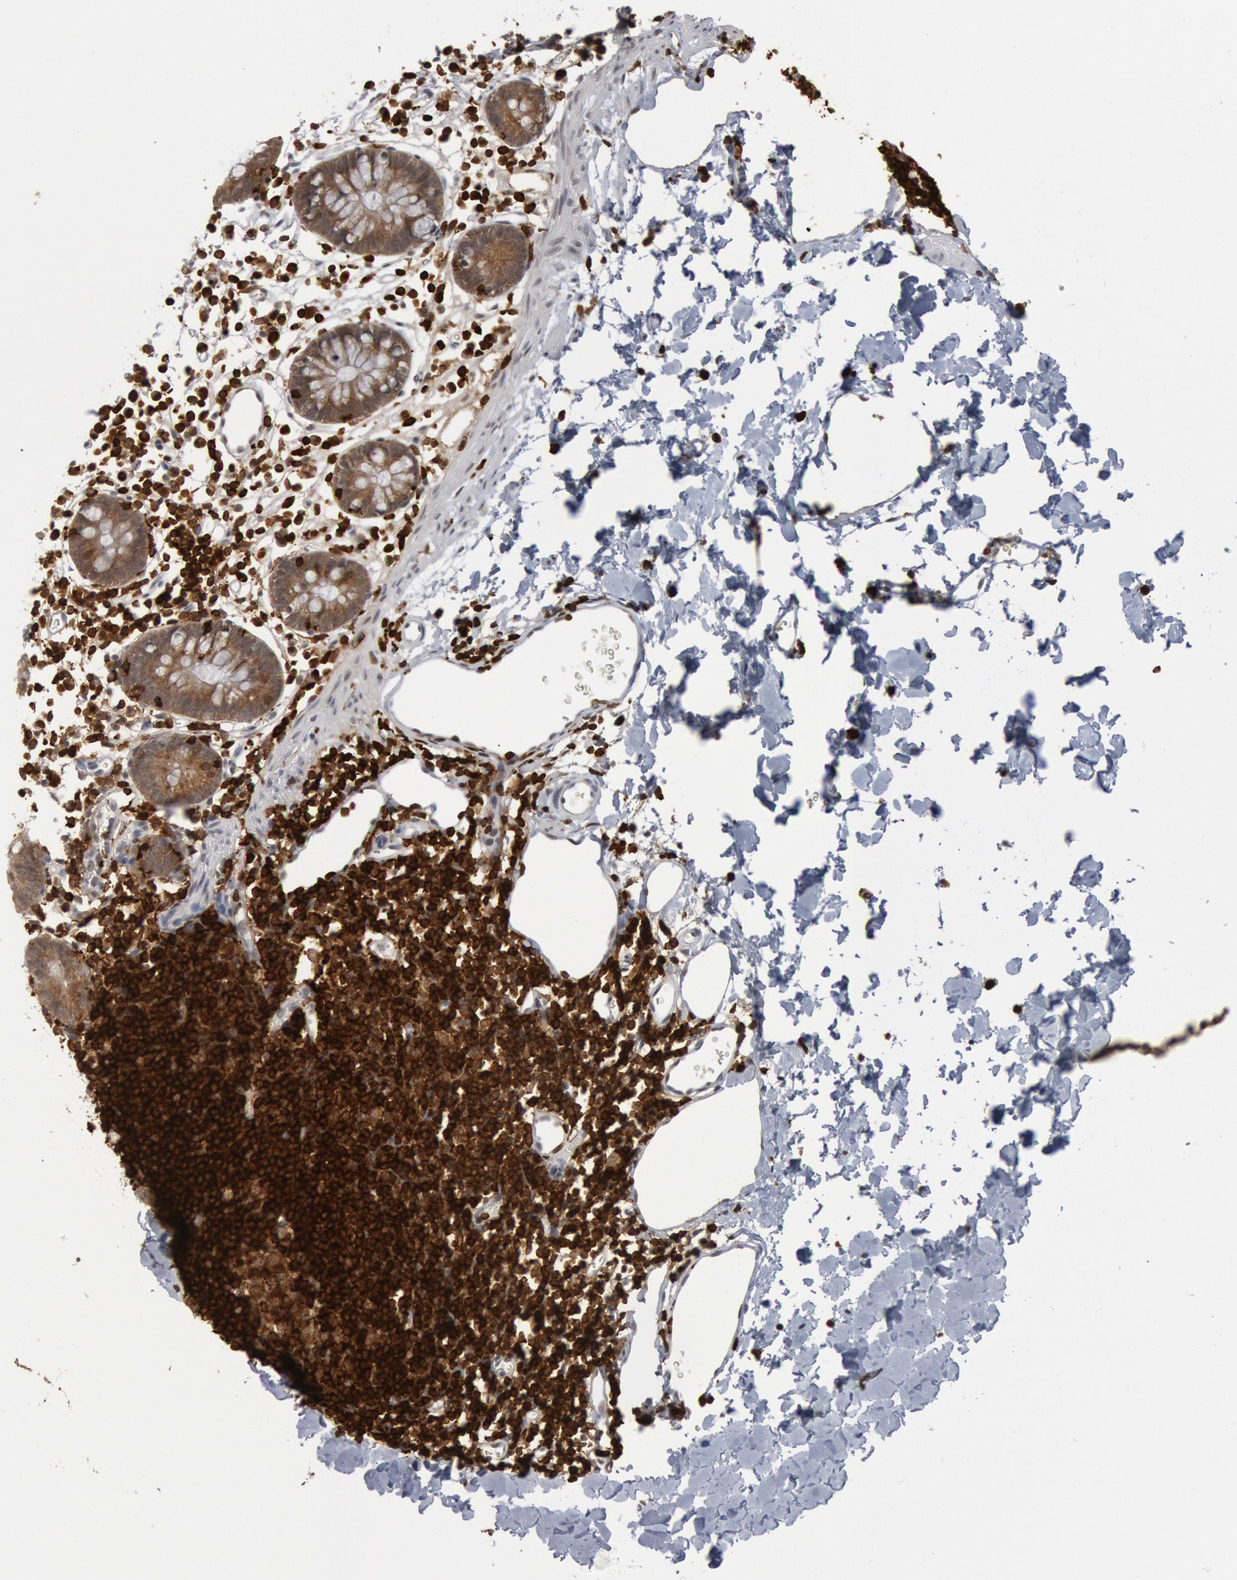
{"staining": {"intensity": "negative", "quantity": "none", "location": "none"}, "tissue": "colon", "cell_type": "Endothelial cells", "image_type": "normal", "snomed": [{"axis": "morphology", "description": "Normal tissue, NOS"}, {"axis": "topography", "description": "Colon"}], "caption": "A histopathology image of colon stained for a protein reveals no brown staining in endothelial cells. (DAB immunohistochemistry, high magnification).", "gene": "PTPN6", "patient": {"sex": "male", "age": 14}}